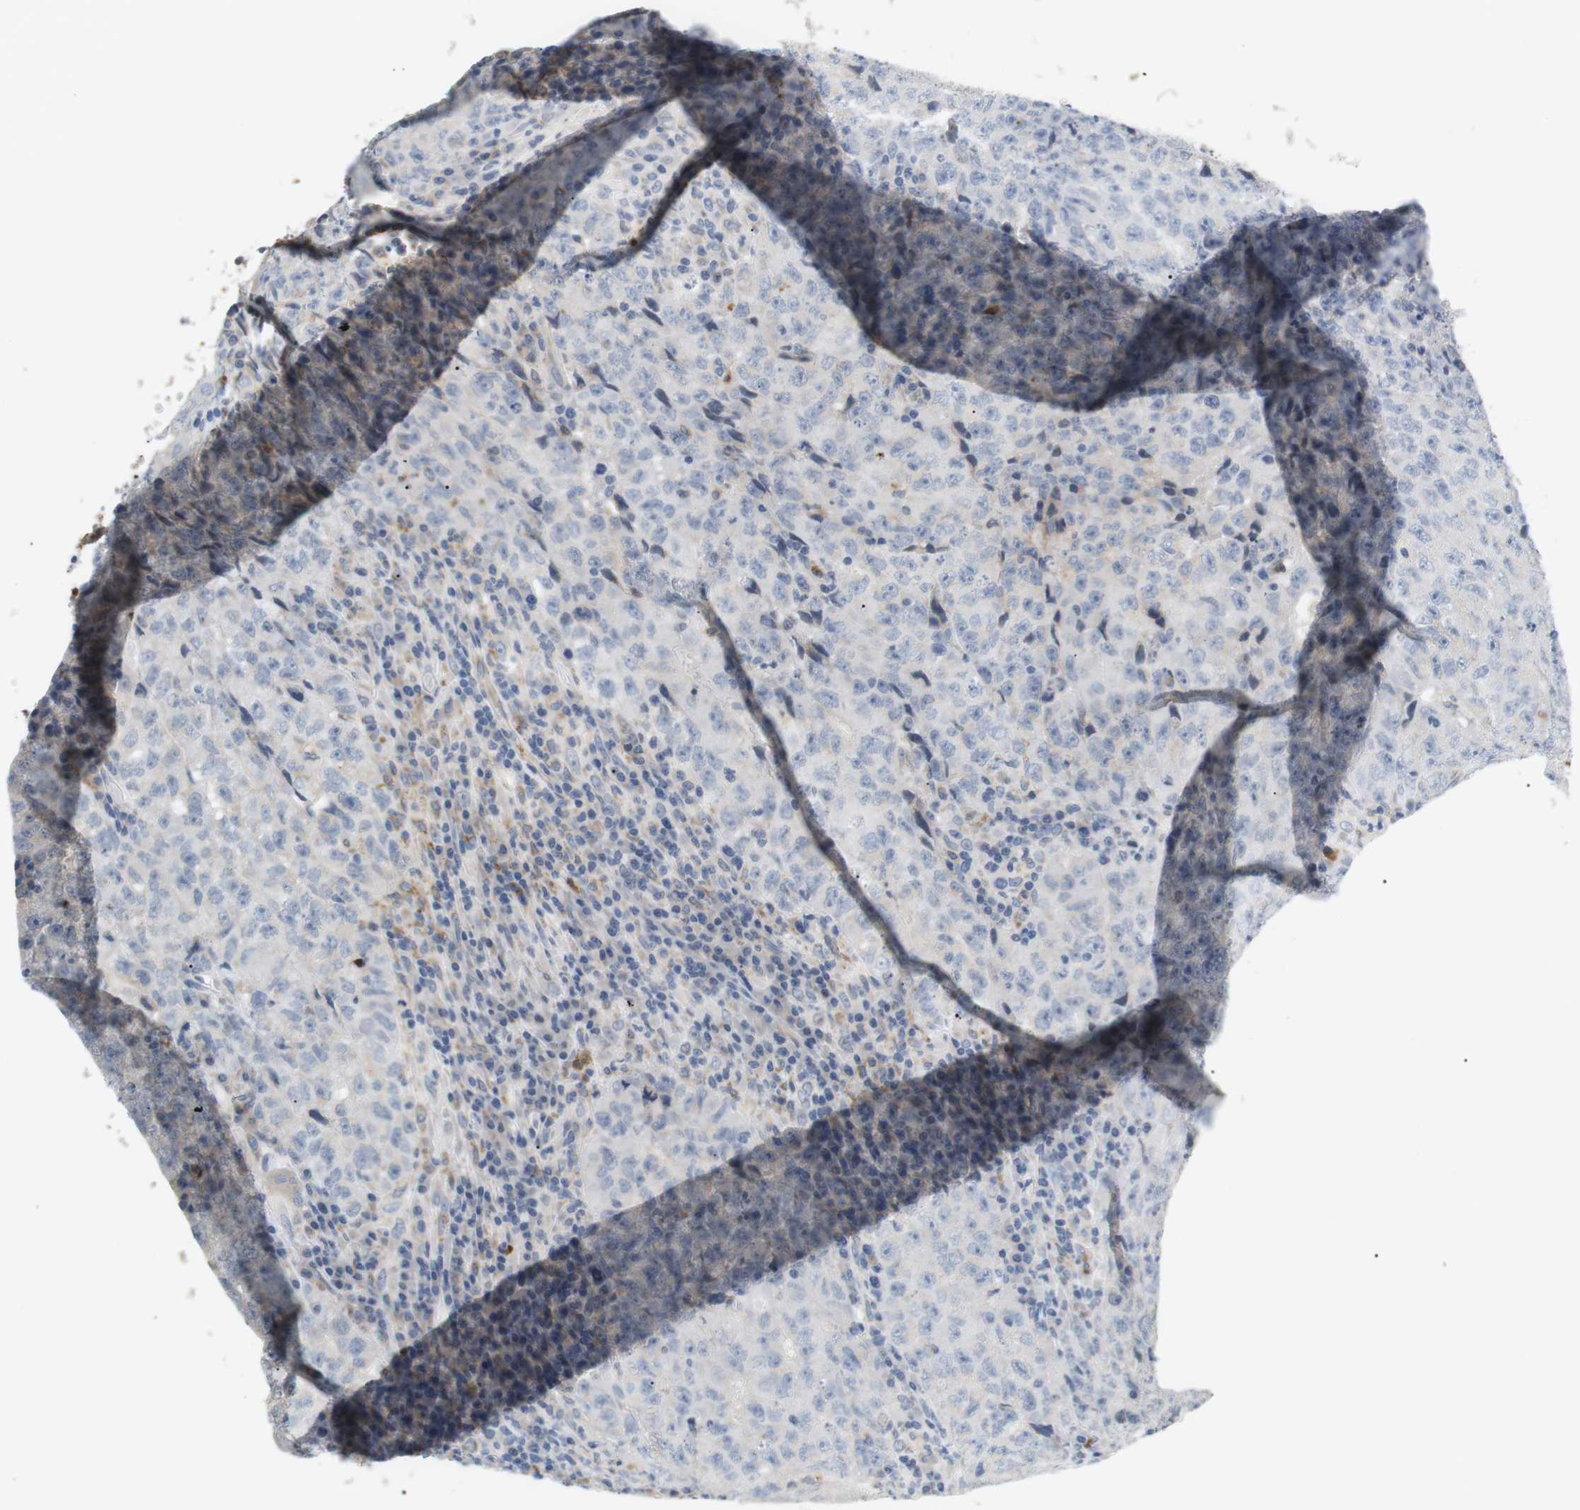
{"staining": {"intensity": "negative", "quantity": "none", "location": "none"}, "tissue": "testis cancer", "cell_type": "Tumor cells", "image_type": "cancer", "snomed": [{"axis": "morphology", "description": "Necrosis, NOS"}, {"axis": "morphology", "description": "Carcinoma, Embryonal, NOS"}, {"axis": "topography", "description": "Testis"}], "caption": "This is an immunohistochemistry (IHC) histopathology image of embryonal carcinoma (testis). There is no expression in tumor cells.", "gene": "CD300E", "patient": {"sex": "male", "age": 19}}